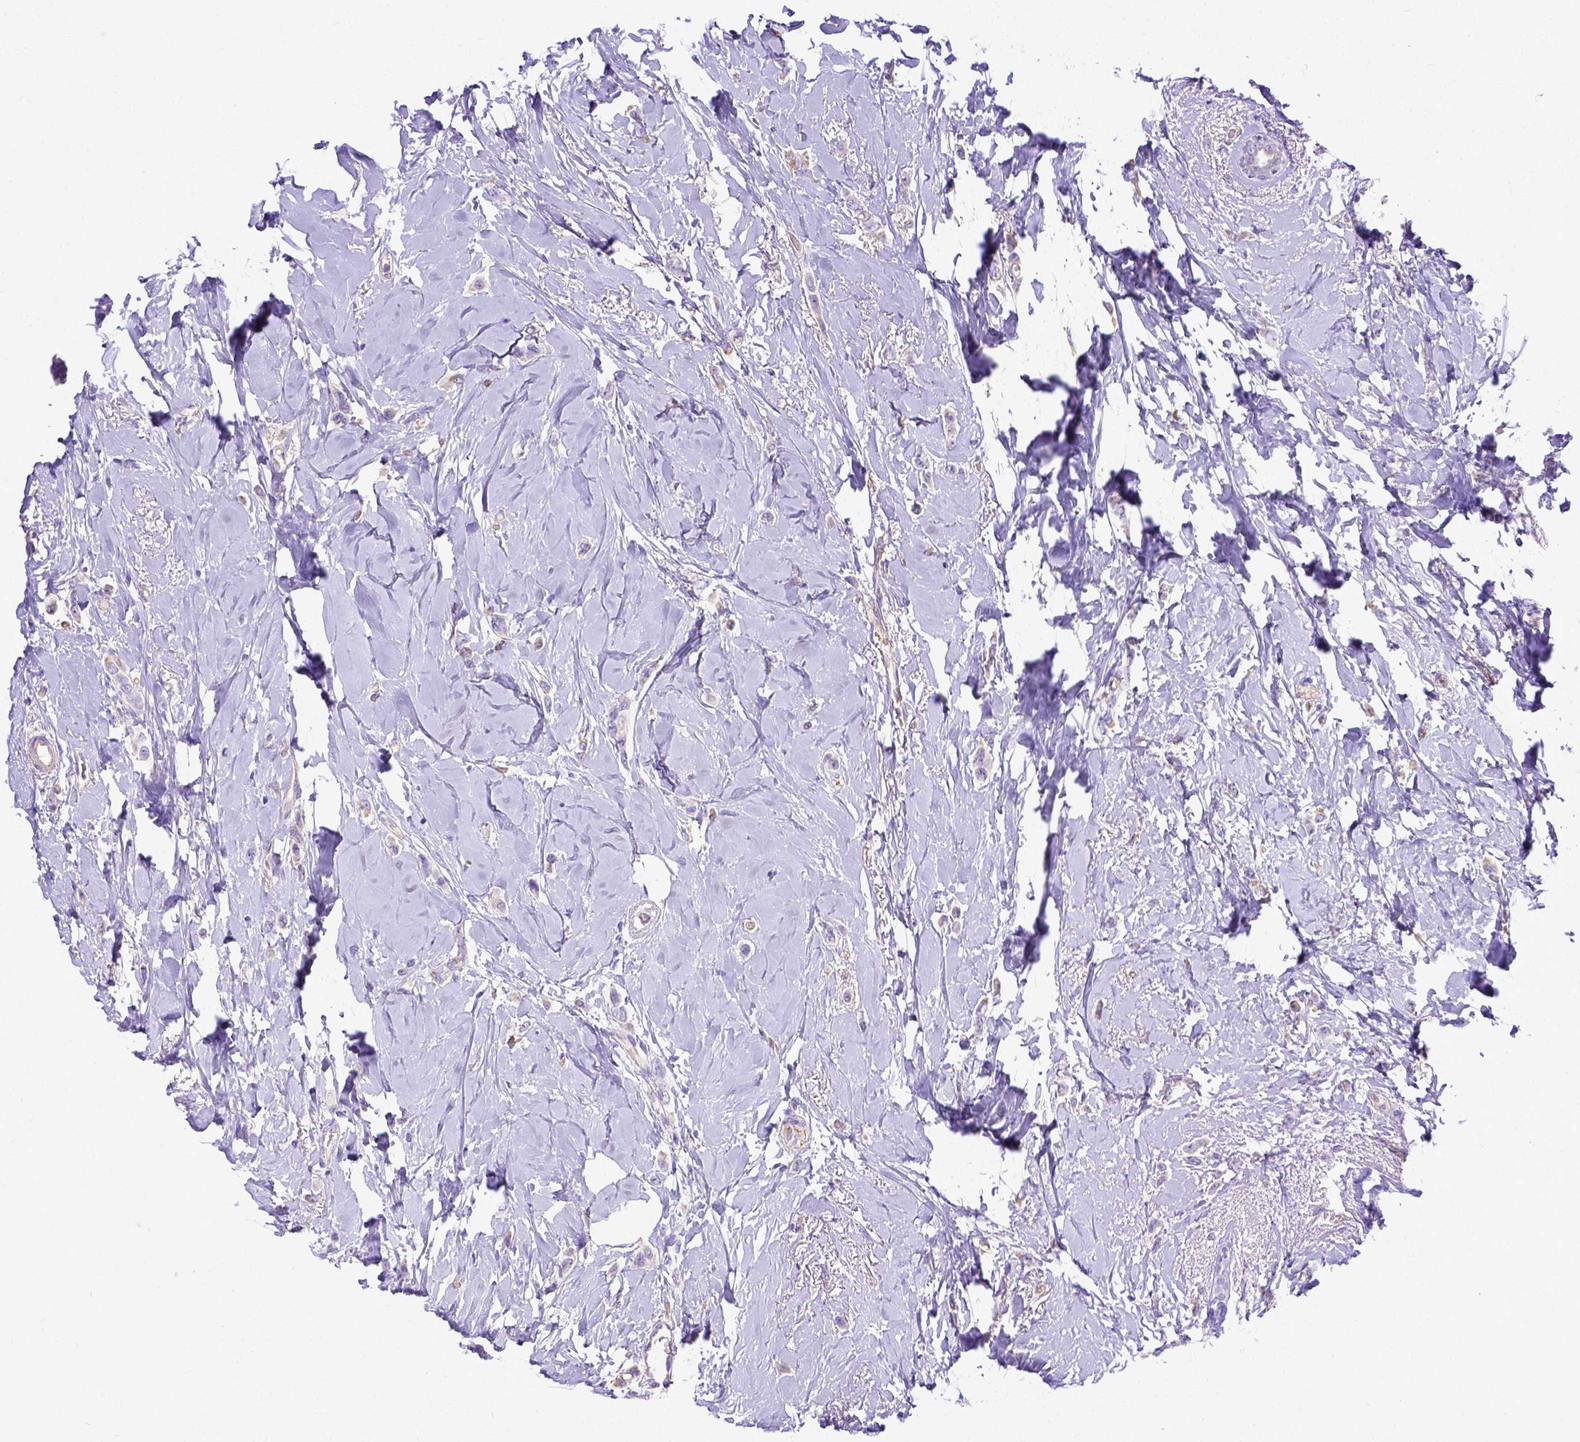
{"staining": {"intensity": "negative", "quantity": "none", "location": "none"}, "tissue": "breast cancer", "cell_type": "Tumor cells", "image_type": "cancer", "snomed": [{"axis": "morphology", "description": "Lobular carcinoma"}, {"axis": "topography", "description": "Breast"}], "caption": "An image of breast cancer stained for a protein shows no brown staining in tumor cells. (Immunohistochemistry (ihc), brightfield microscopy, high magnification).", "gene": "LRRC18", "patient": {"sex": "female", "age": 66}}